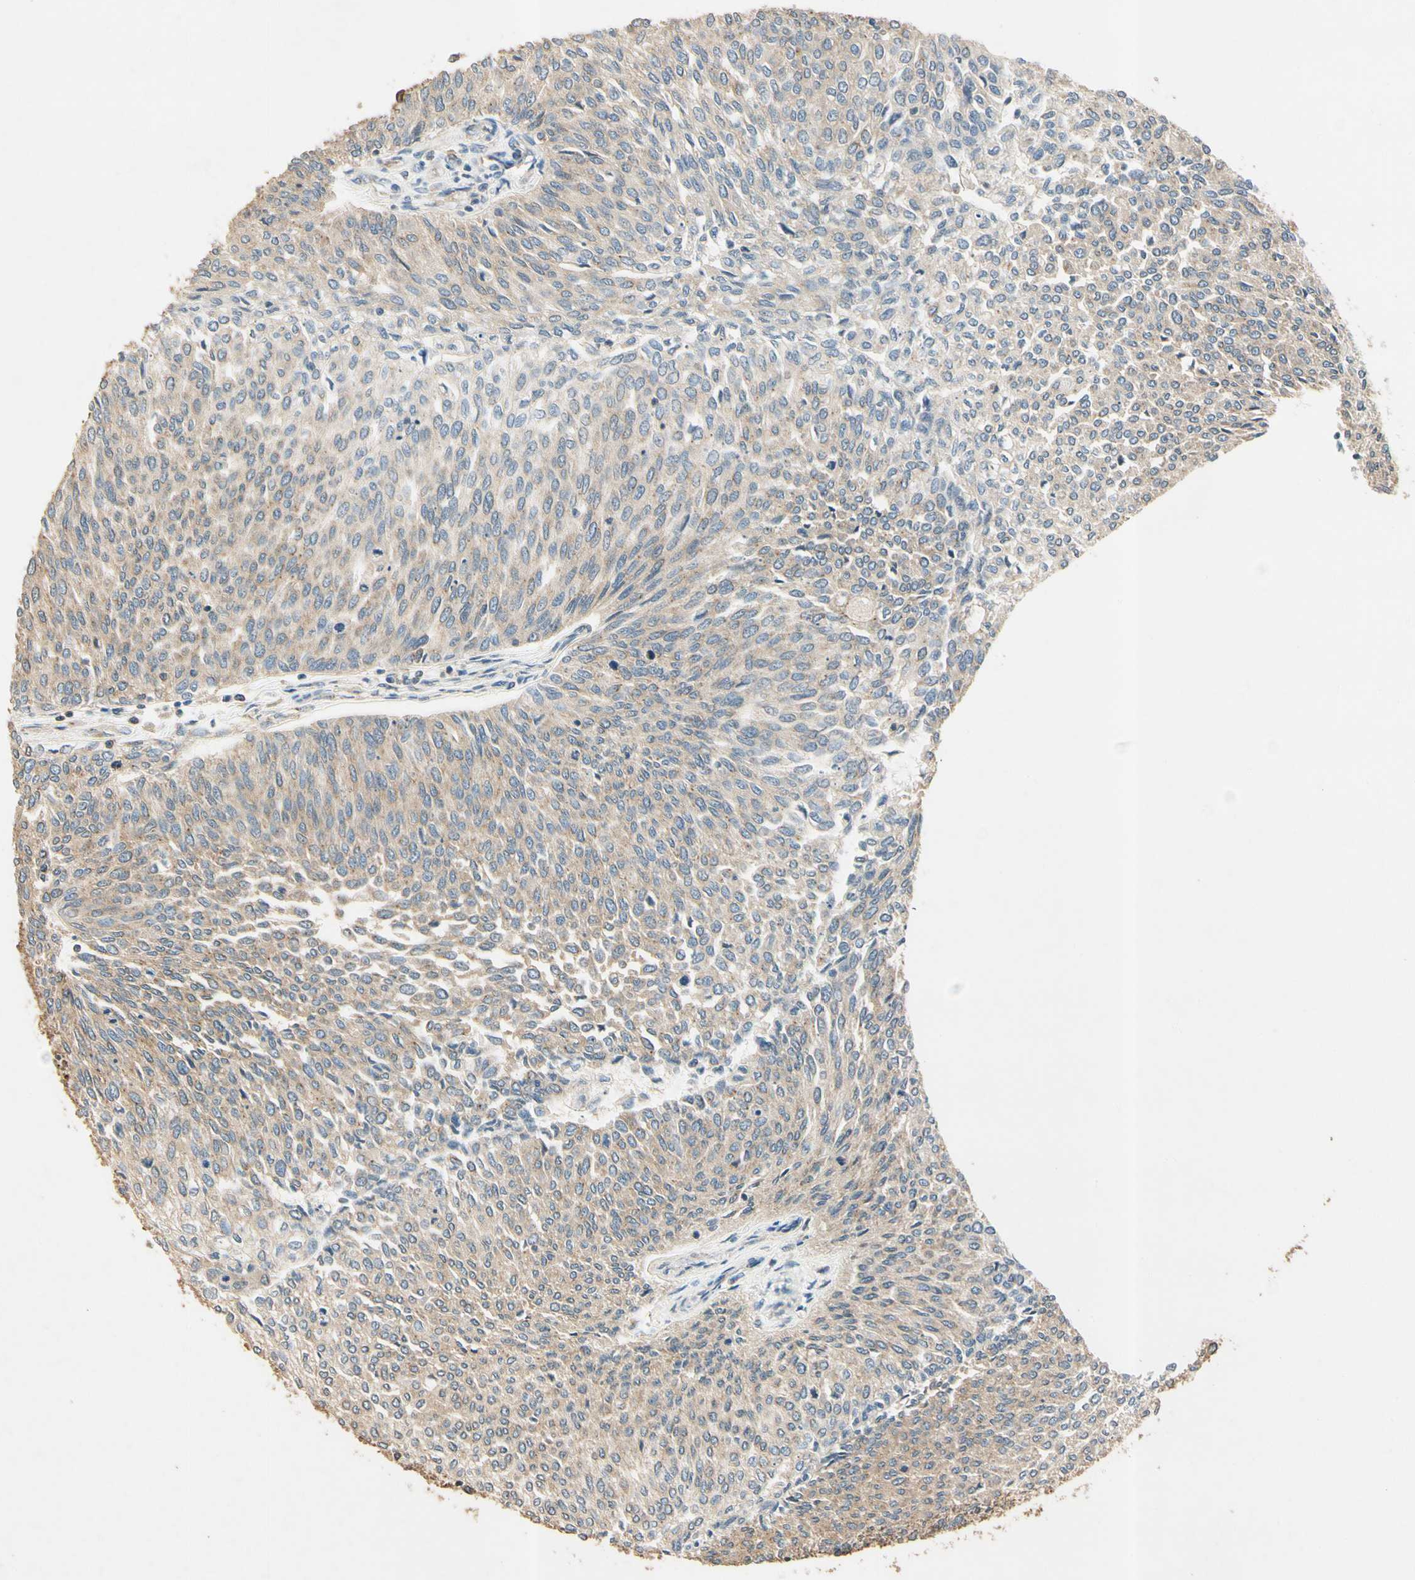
{"staining": {"intensity": "weak", "quantity": ">75%", "location": "cytoplasmic/membranous"}, "tissue": "urothelial cancer", "cell_type": "Tumor cells", "image_type": "cancer", "snomed": [{"axis": "morphology", "description": "Urothelial carcinoma, Low grade"}, {"axis": "topography", "description": "Urinary bladder"}], "caption": "Urothelial cancer stained with a protein marker exhibits weak staining in tumor cells.", "gene": "AKAP9", "patient": {"sex": "female", "age": 79}}